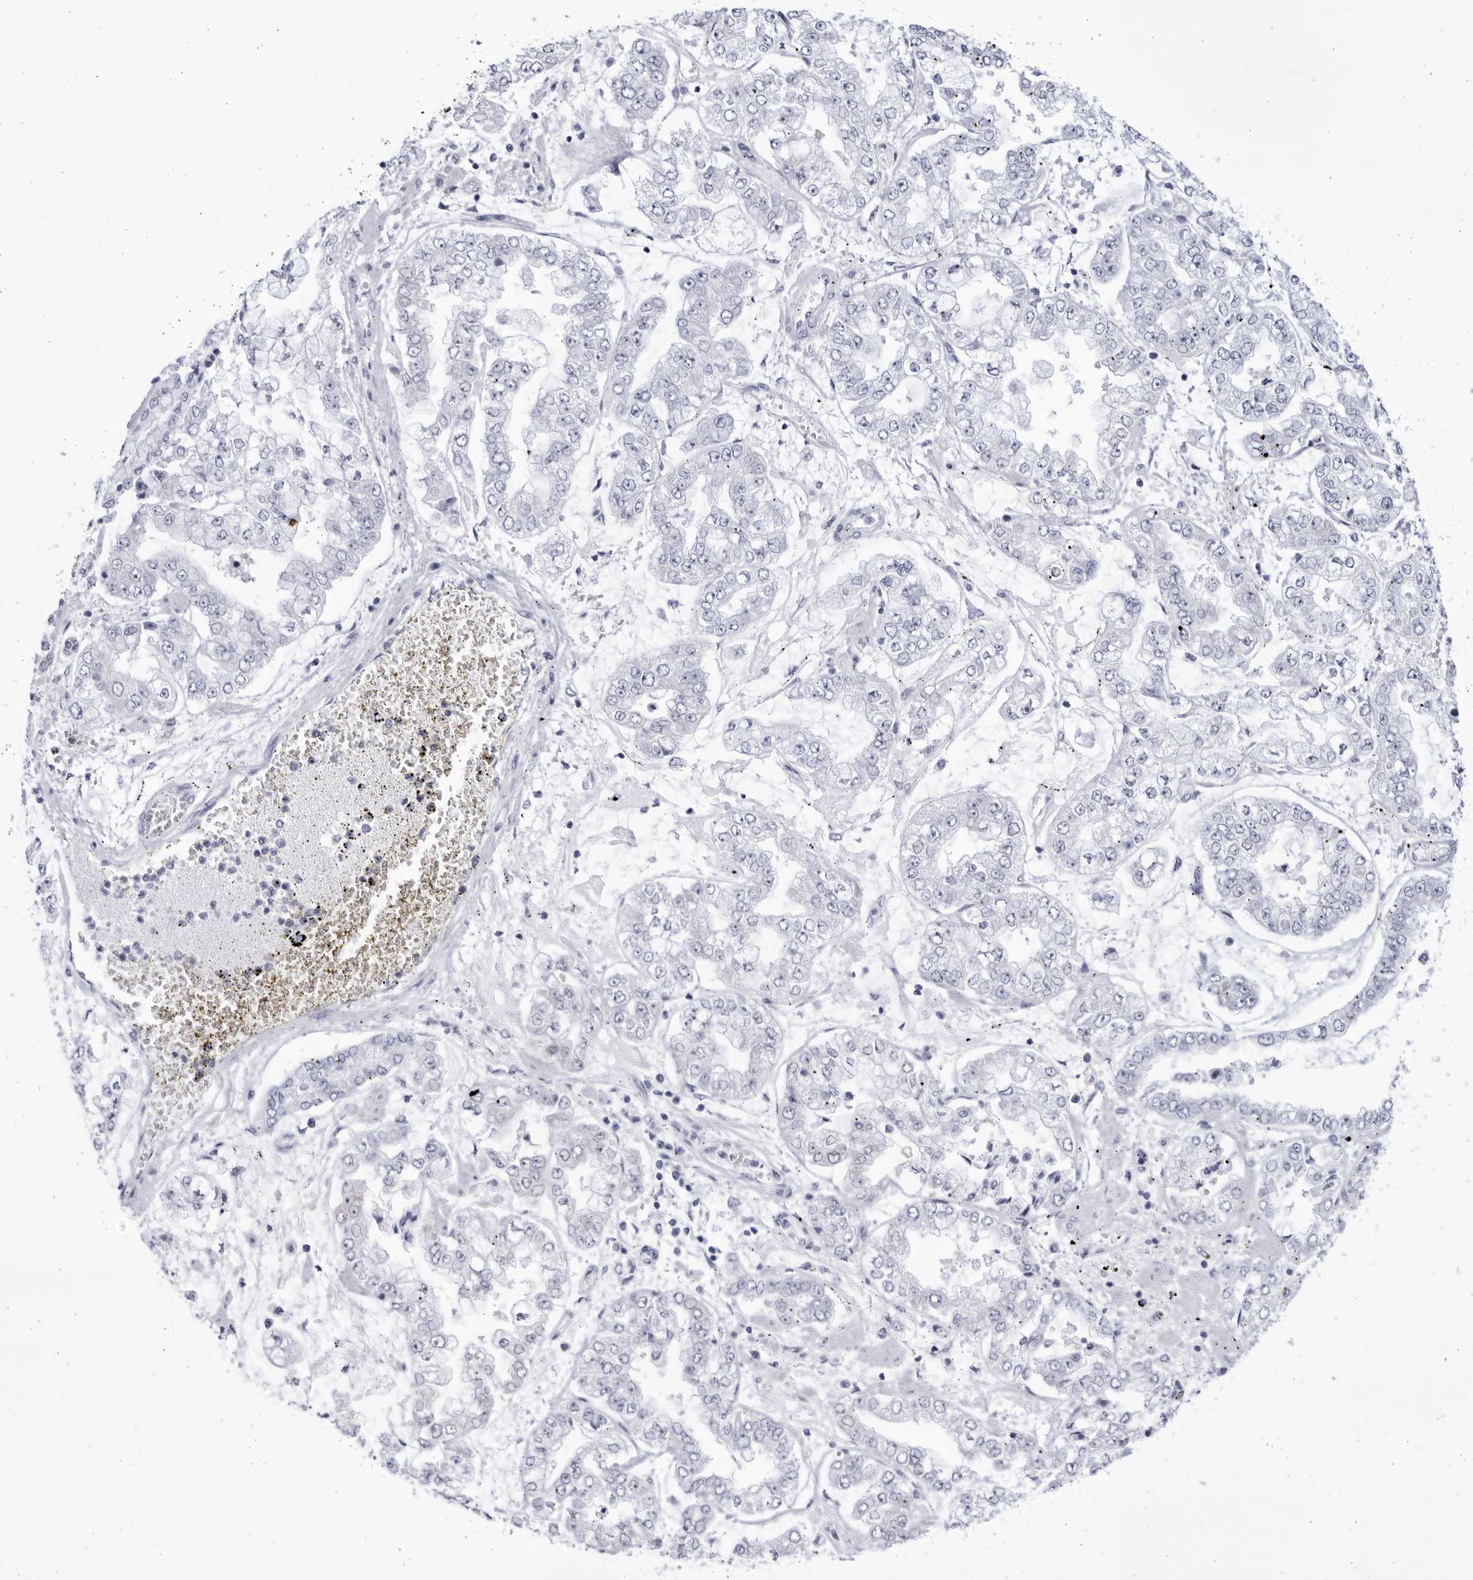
{"staining": {"intensity": "negative", "quantity": "none", "location": "none"}, "tissue": "stomach cancer", "cell_type": "Tumor cells", "image_type": "cancer", "snomed": [{"axis": "morphology", "description": "Adenocarcinoma, NOS"}, {"axis": "topography", "description": "Stomach"}], "caption": "Immunohistochemistry micrograph of human stomach adenocarcinoma stained for a protein (brown), which reveals no expression in tumor cells.", "gene": "CCDC181", "patient": {"sex": "male", "age": 76}}